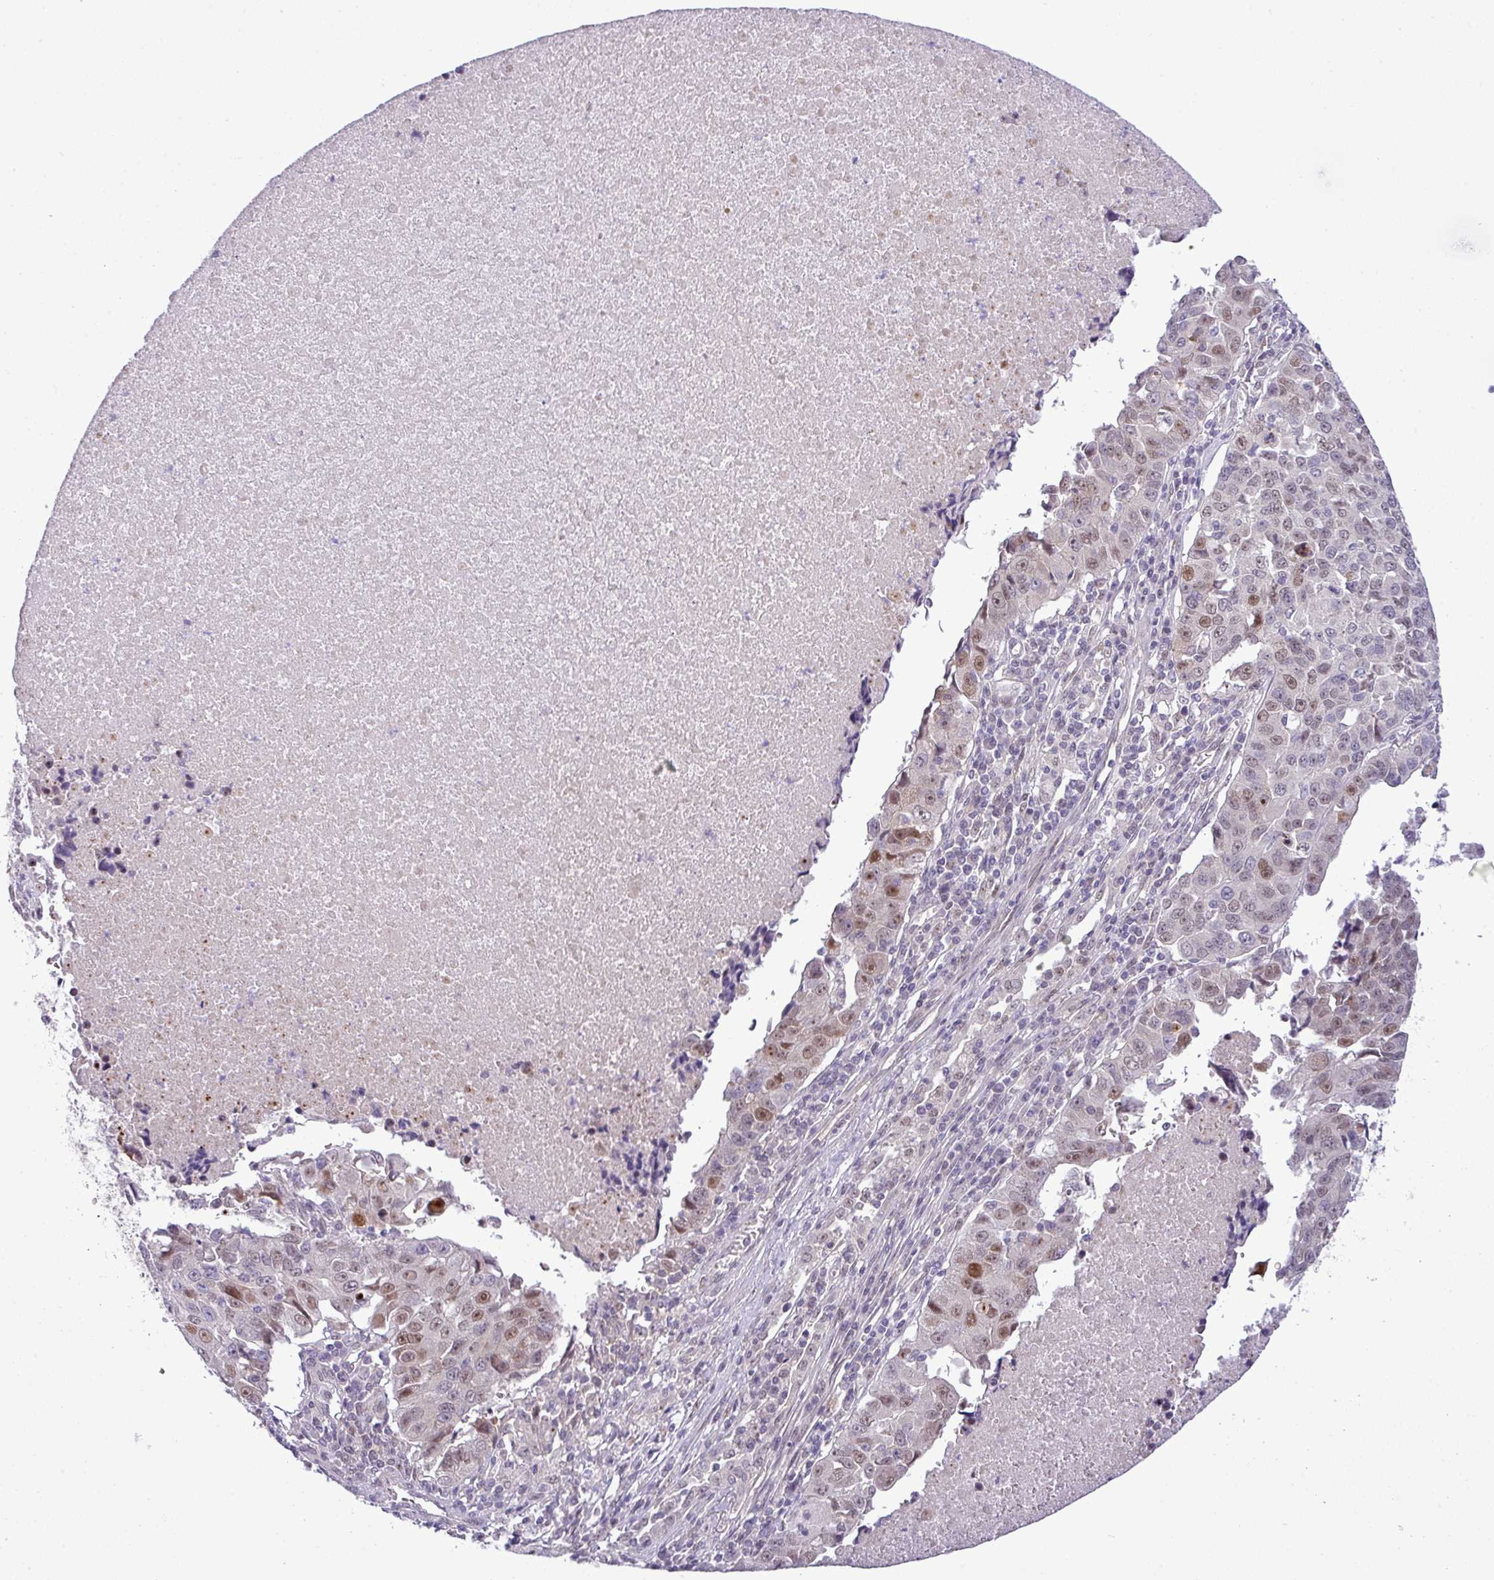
{"staining": {"intensity": "moderate", "quantity": "25%-75%", "location": "nuclear"}, "tissue": "lung cancer", "cell_type": "Tumor cells", "image_type": "cancer", "snomed": [{"axis": "morphology", "description": "Squamous cell carcinoma, NOS"}, {"axis": "topography", "description": "Lung"}], "caption": "Brown immunohistochemical staining in human squamous cell carcinoma (lung) displays moderate nuclear expression in approximately 25%-75% of tumor cells.", "gene": "MAK16", "patient": {"sex": "female", "age": 66}}